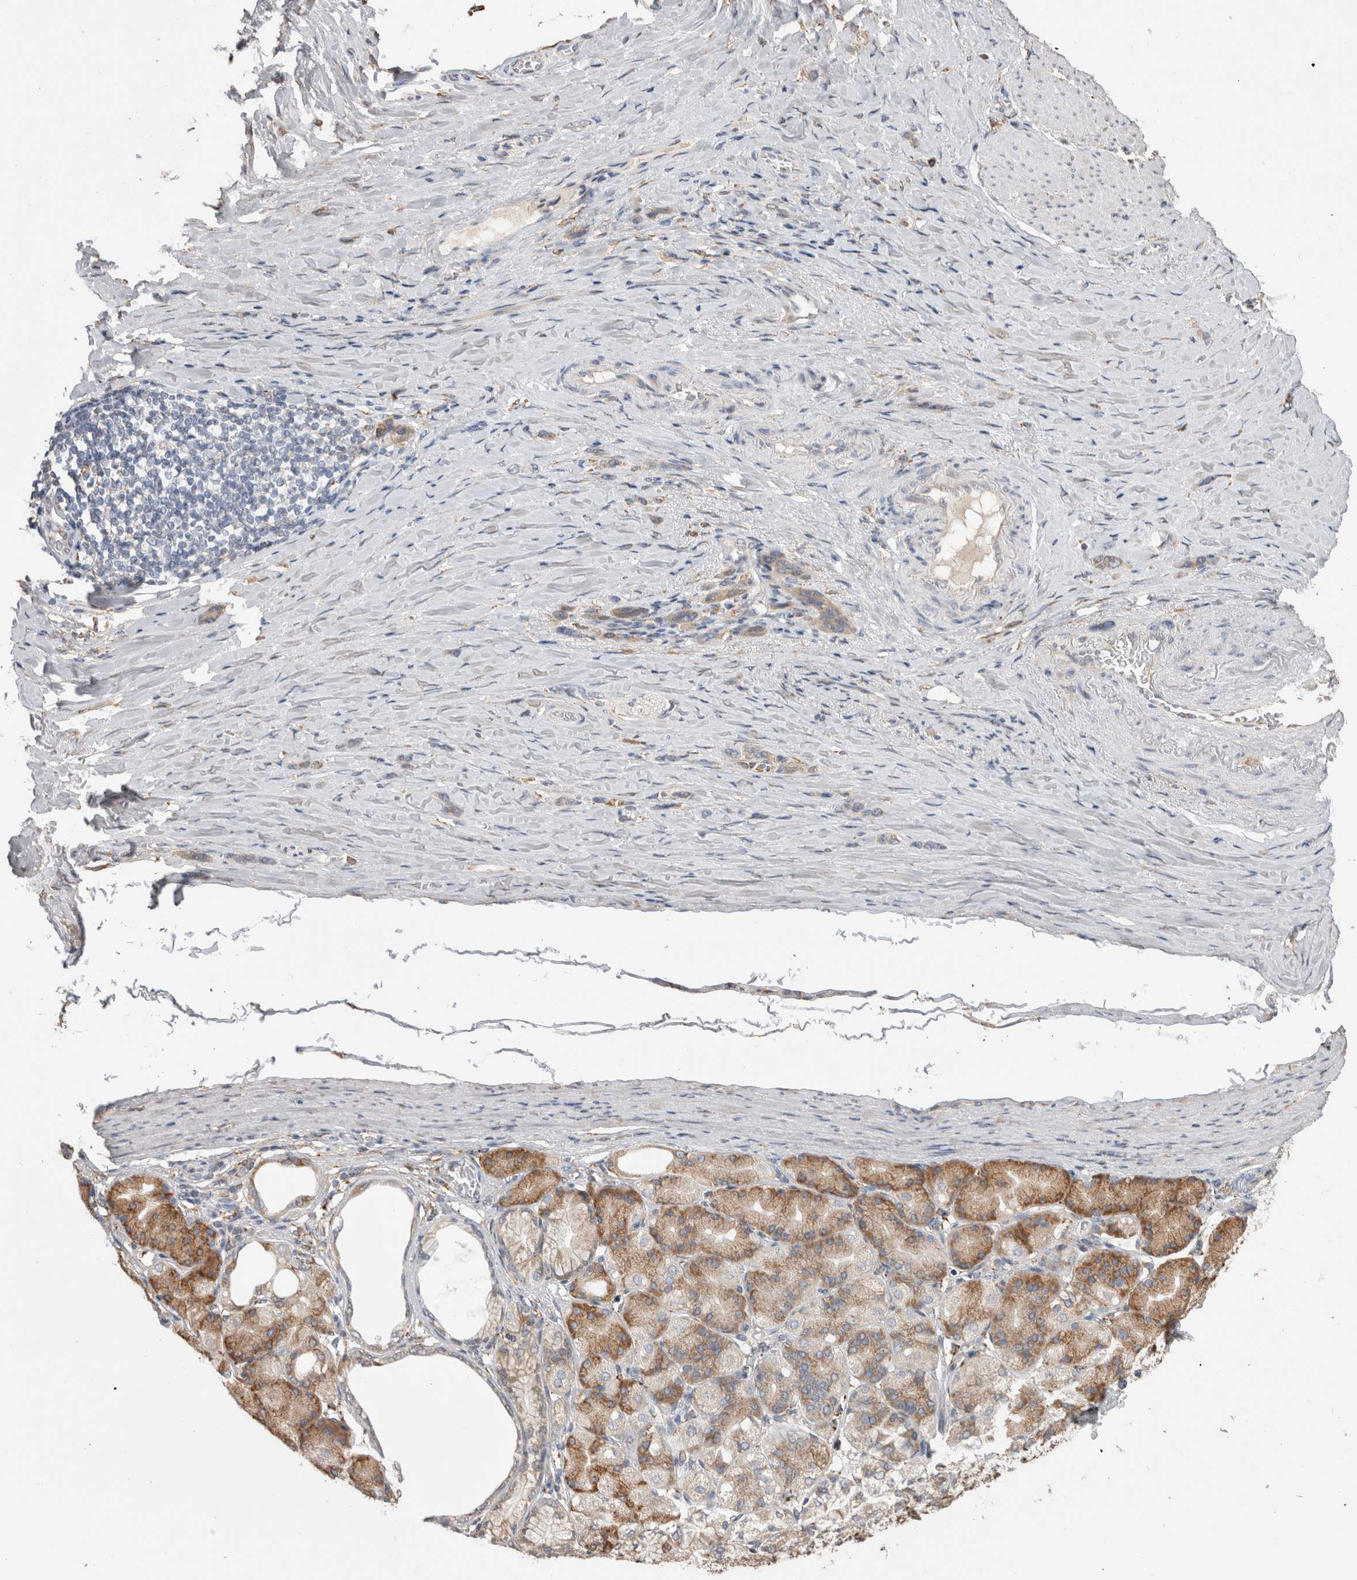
{"staining": {"intensity": "moderate", "quantity": ">75%", "location": "cytoplasmic/membranous"}, "tissue": "stomach cancer", "cell_type": "Tumor cells", "image_type": "cancer", "snomed": [{"axis": "morphology", "description": "Normal tissue, NOS"}, {"axis": "morphology", "description": "Adenocarcinoma, NOS"}, {"axis": "morphology", "description": "Adenocarcinoma, High grade"}, {"axis": "topography", "description": "Stomach, upper"}, {"axis": "topography", "description": "Stomach"}], "caption": "Stomach cancer stained with a brown dye shows moderate cytoplasmic/membranous positive expression in about >75% of tumor cells.", "gene": "LRPAP1", "patient": {"sex": "female", "age": 65}}